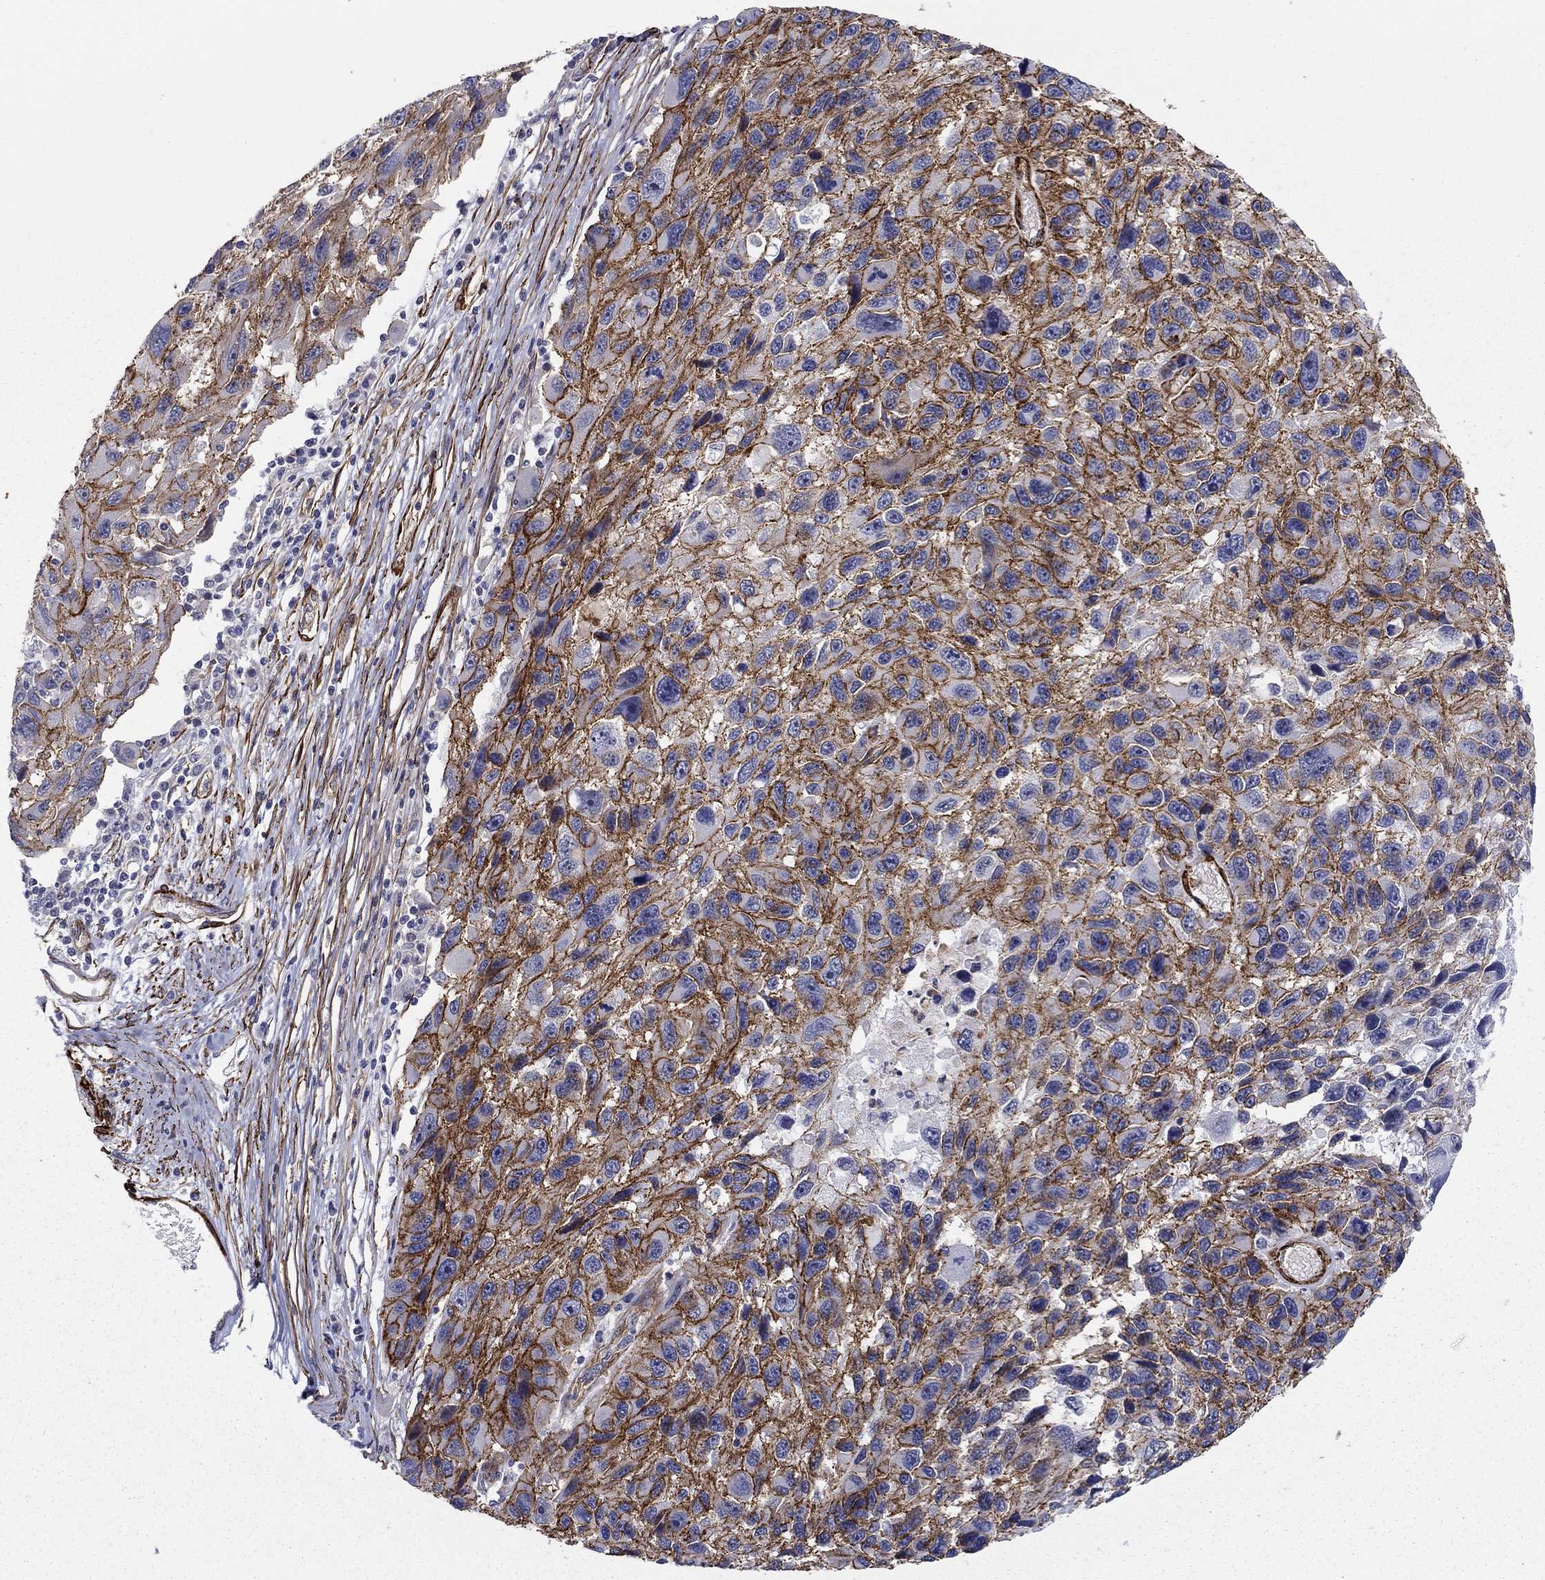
{"staining": {"intensity": "strong", "quantity": ">75%", "location": "cytoplasmic/membranous"}, "tissue": "melanoma", "cell_type": "Tumor cells", "image_type": "cancer", "snomed": [{"axis": "morphology", "description": "Malignant melanoma, NOS"}, {"axis": "topography", "description": "Skin"}], "caption": "Immunohistochemical staining of malignant melanoma demonstrates high levels of strong cytoplasmic/membranous positivity in approximately >75% of tumor cells.", "gene": "KRBA1", "patient": {"sex": "male", "age": 53}}